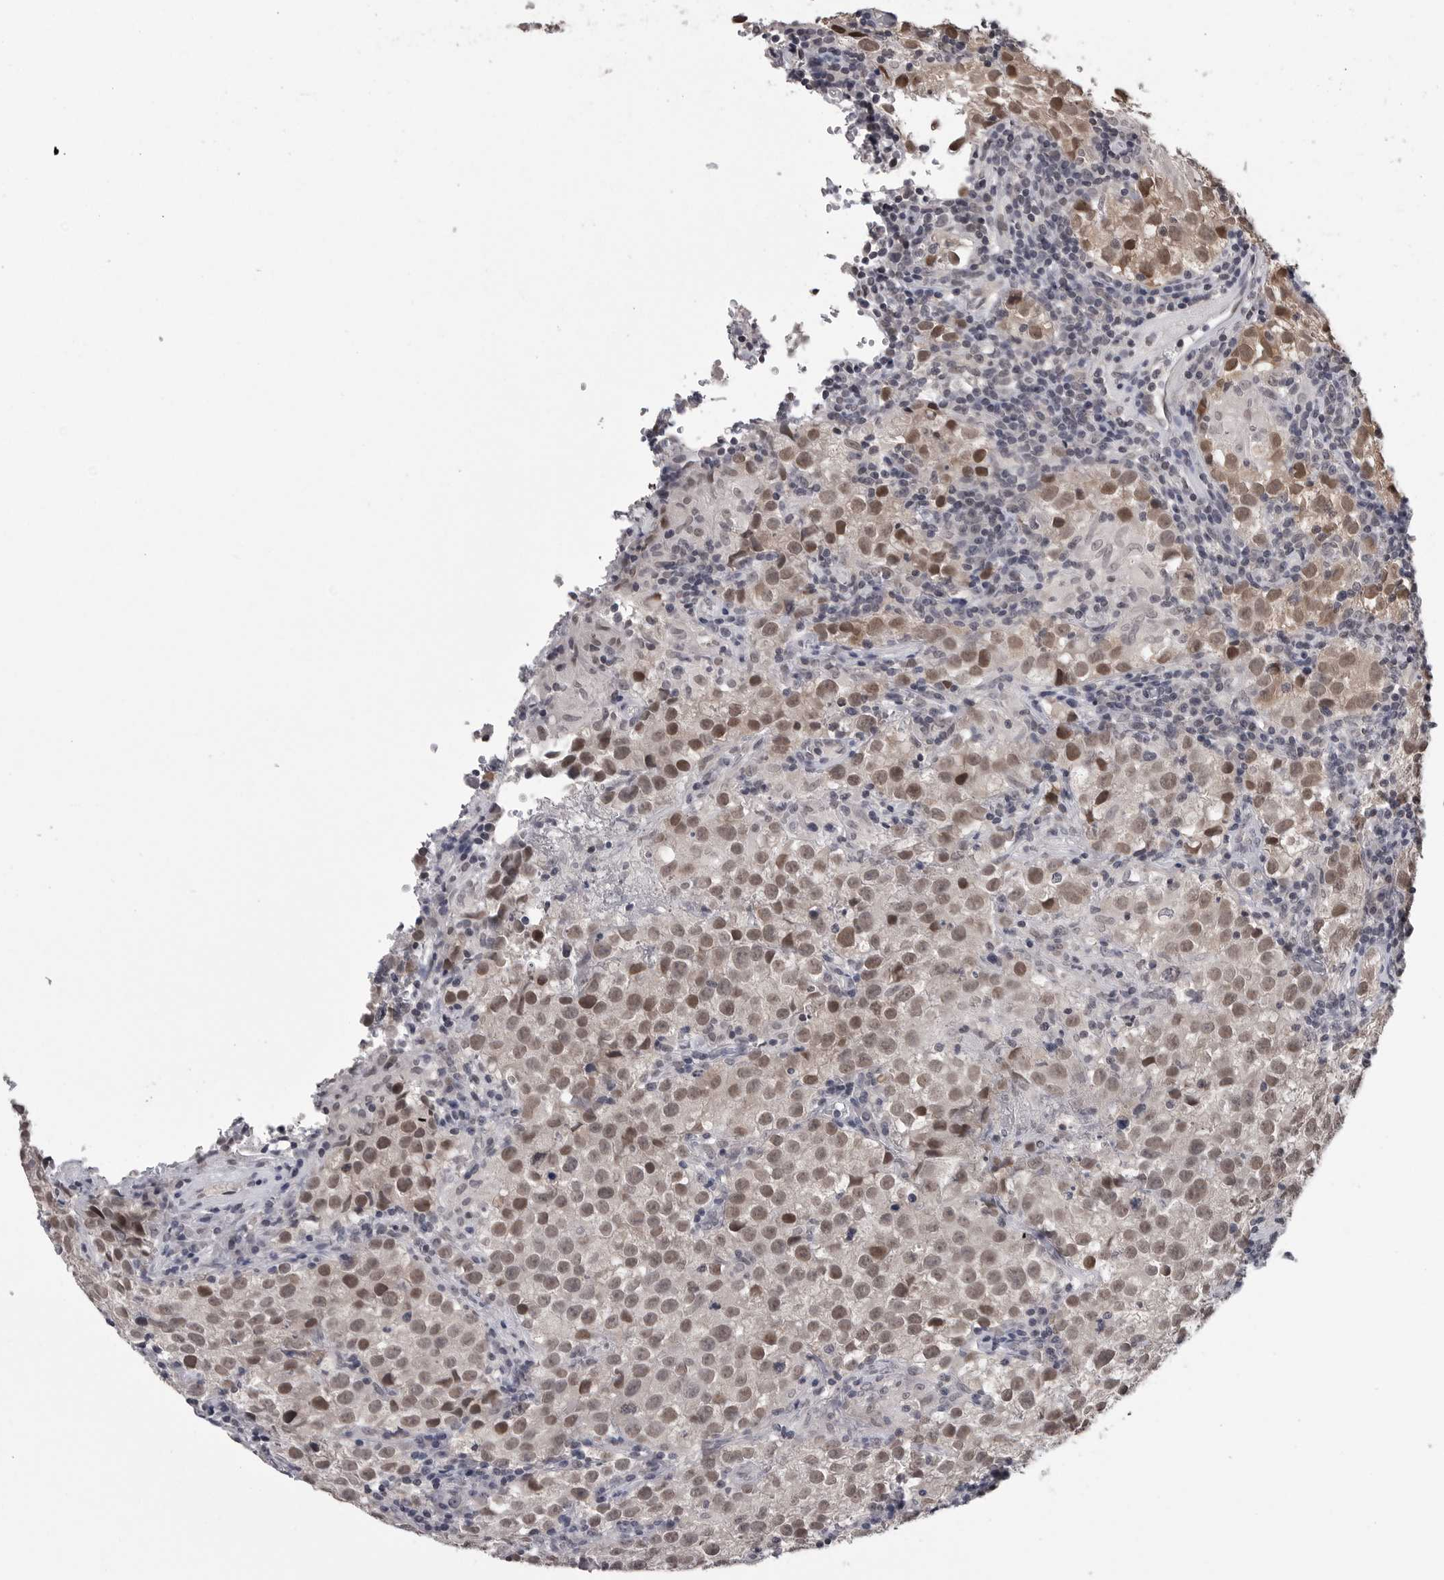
{"staining": {"intensity": "moderate", "quantity": ">75%", "location": "nuclear"}, "tissue": "testis cancer", "cell_type": "Tumor cells", "image_type": "cancer", "snomed": [{"axis": "morphology", "description": "Seminoma, NOS"}, {"axis": "morphology", "description": "Carcinoma, Embryonal, NOS"}, {"axis": "topography", "description": "Testis"}], "caption": "IHC of human testis cancer demonstrates medium levels of moderate nuclear expression in about >75% of tumor cells. (IHC, brightfield microscopy, high magnification).", "gene": "DLG2", "patient": {"sex": "male", "age": 43}}